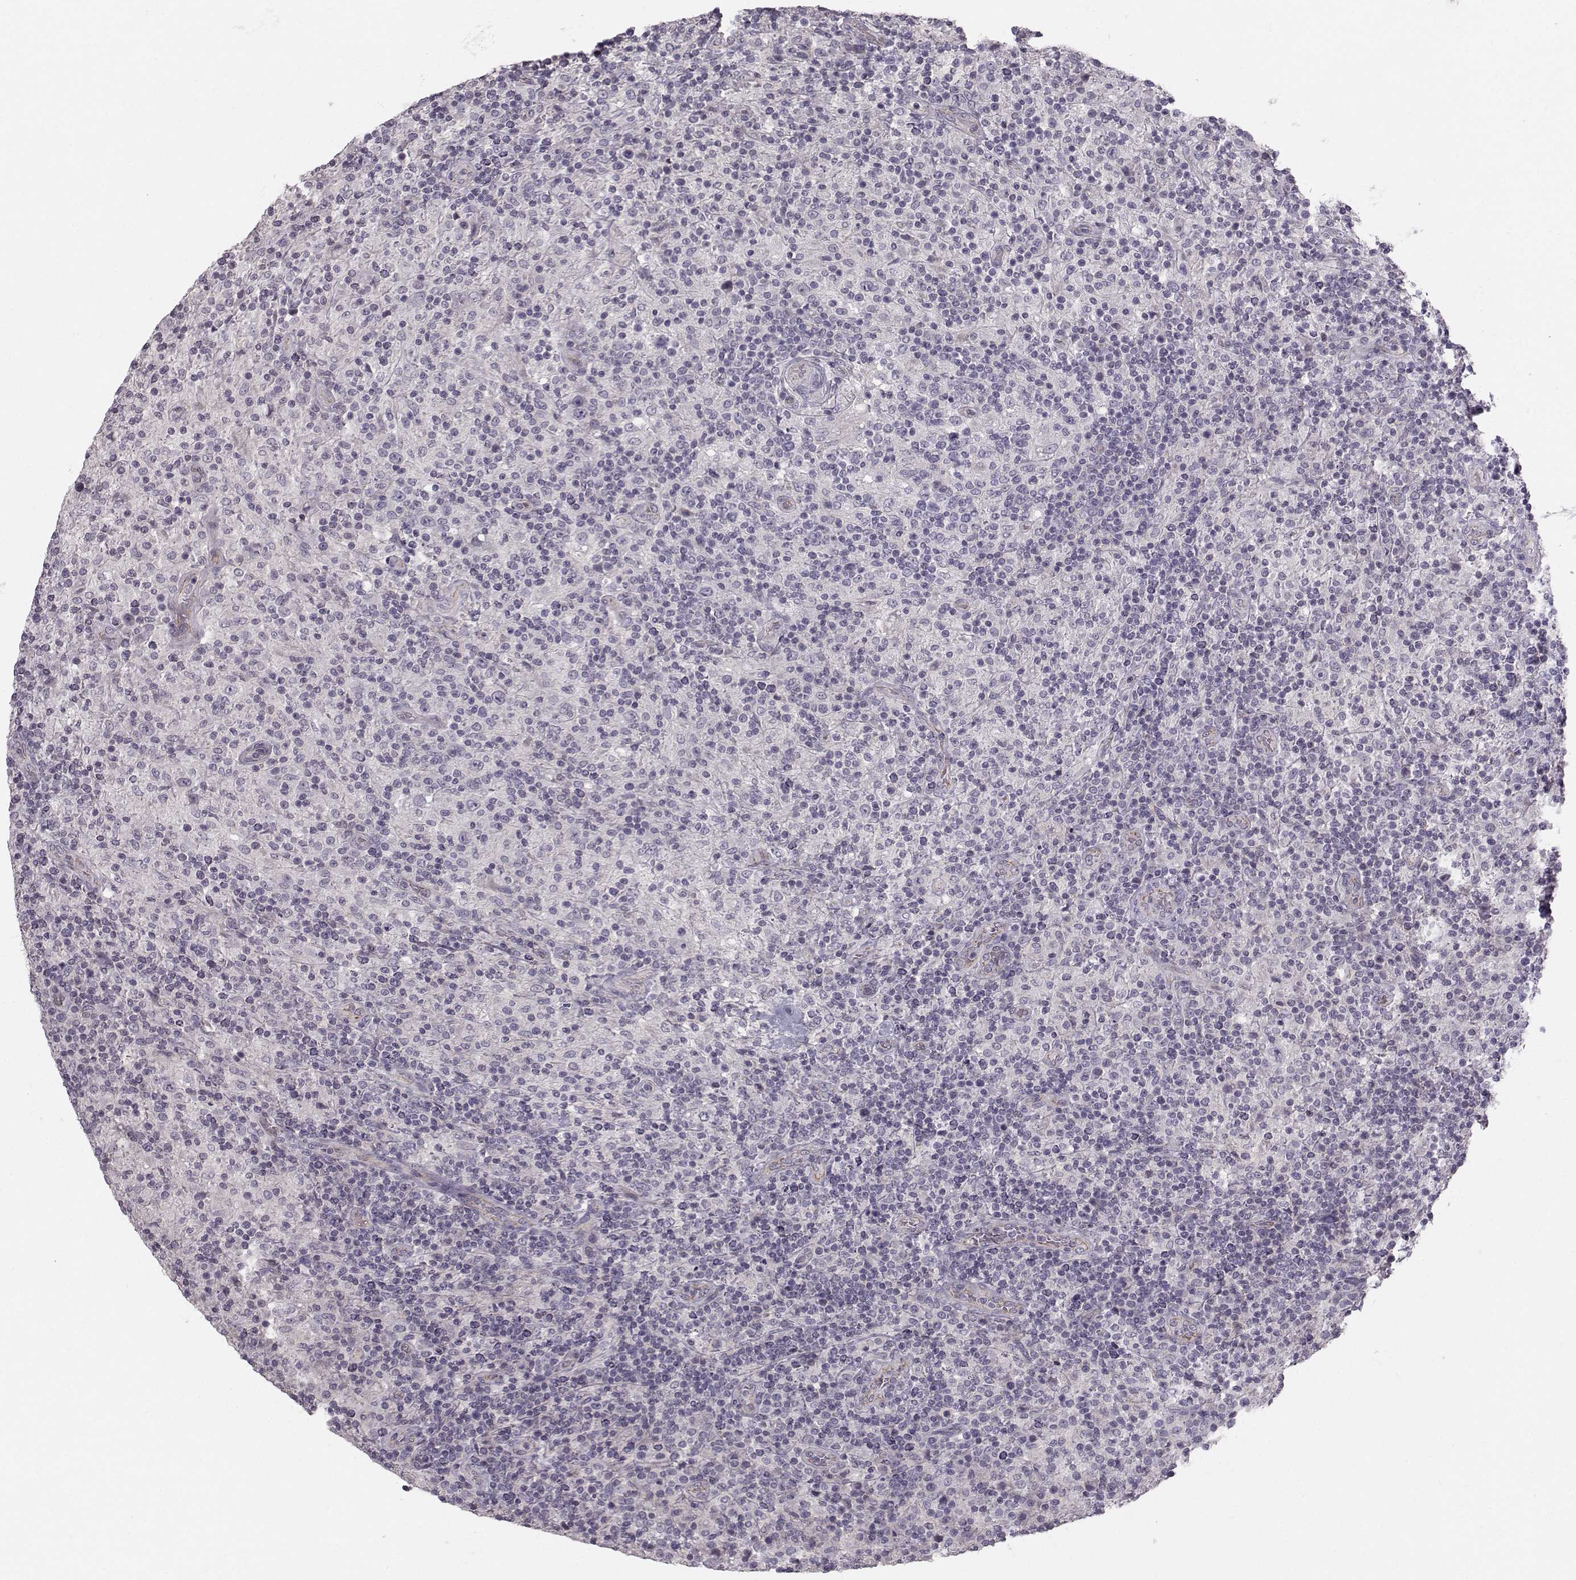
{"staining": {"intensity": "negative", "quantity": "none", "location": "none"}, "tissue": "lymphoma", "cell_type": "Tumor cells", "image_type": "cancer", "snomed": [{"axis": "morphology", "description": "Hodgkin's disease, NOS"}, {"axis": "topography", "description": "Lymph node"}], "caption": "This is a photomicrograph of IHC staining of lymphoma, which shows no positivity in tumor cells.", "gene": "MAST1", "patient": {"sex": "male", "age": 70}}